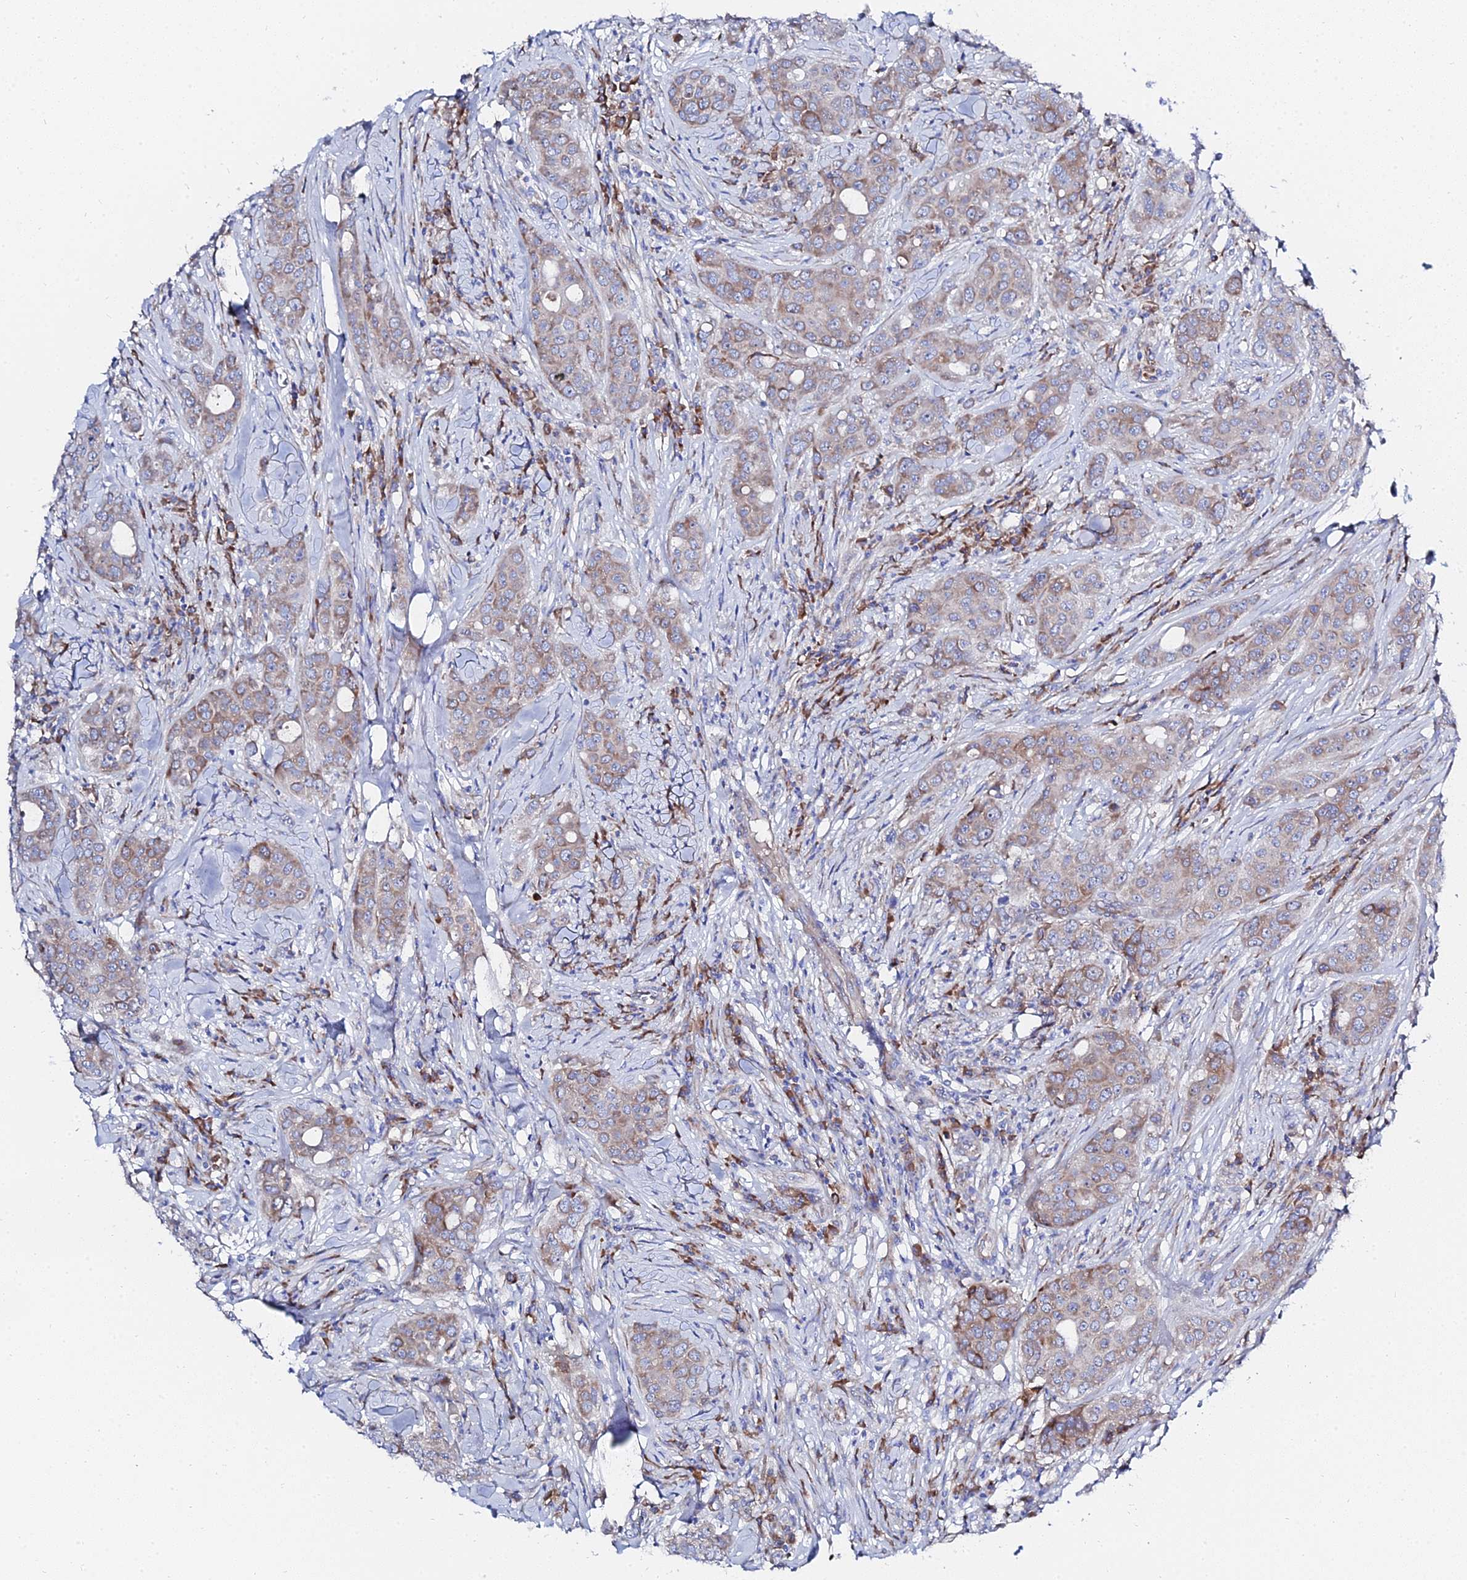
{"staining": {"intensity": "weak", "quantity": "25%-75%", "location": "cytoplasmic/membranous"}, "tissue": "breast cancer", "cell_type": "Tumor cells", "image_type": "cancer", "snomed": [{"axis": "morphology", "description": "Duct carcinoma"}, {"axis": "topography", "description": "Breast"}], "caption": "A brown stain shows weak cytoplasmic/membranous expression of a protein in breast cancer tumor cells. Using DAB (brown) and hematoxylin (blue) stains, captured at high magnification using brightfield microscopy.", "gene": "PTTG1", "patient": {"sex": "female", "age": 43}}